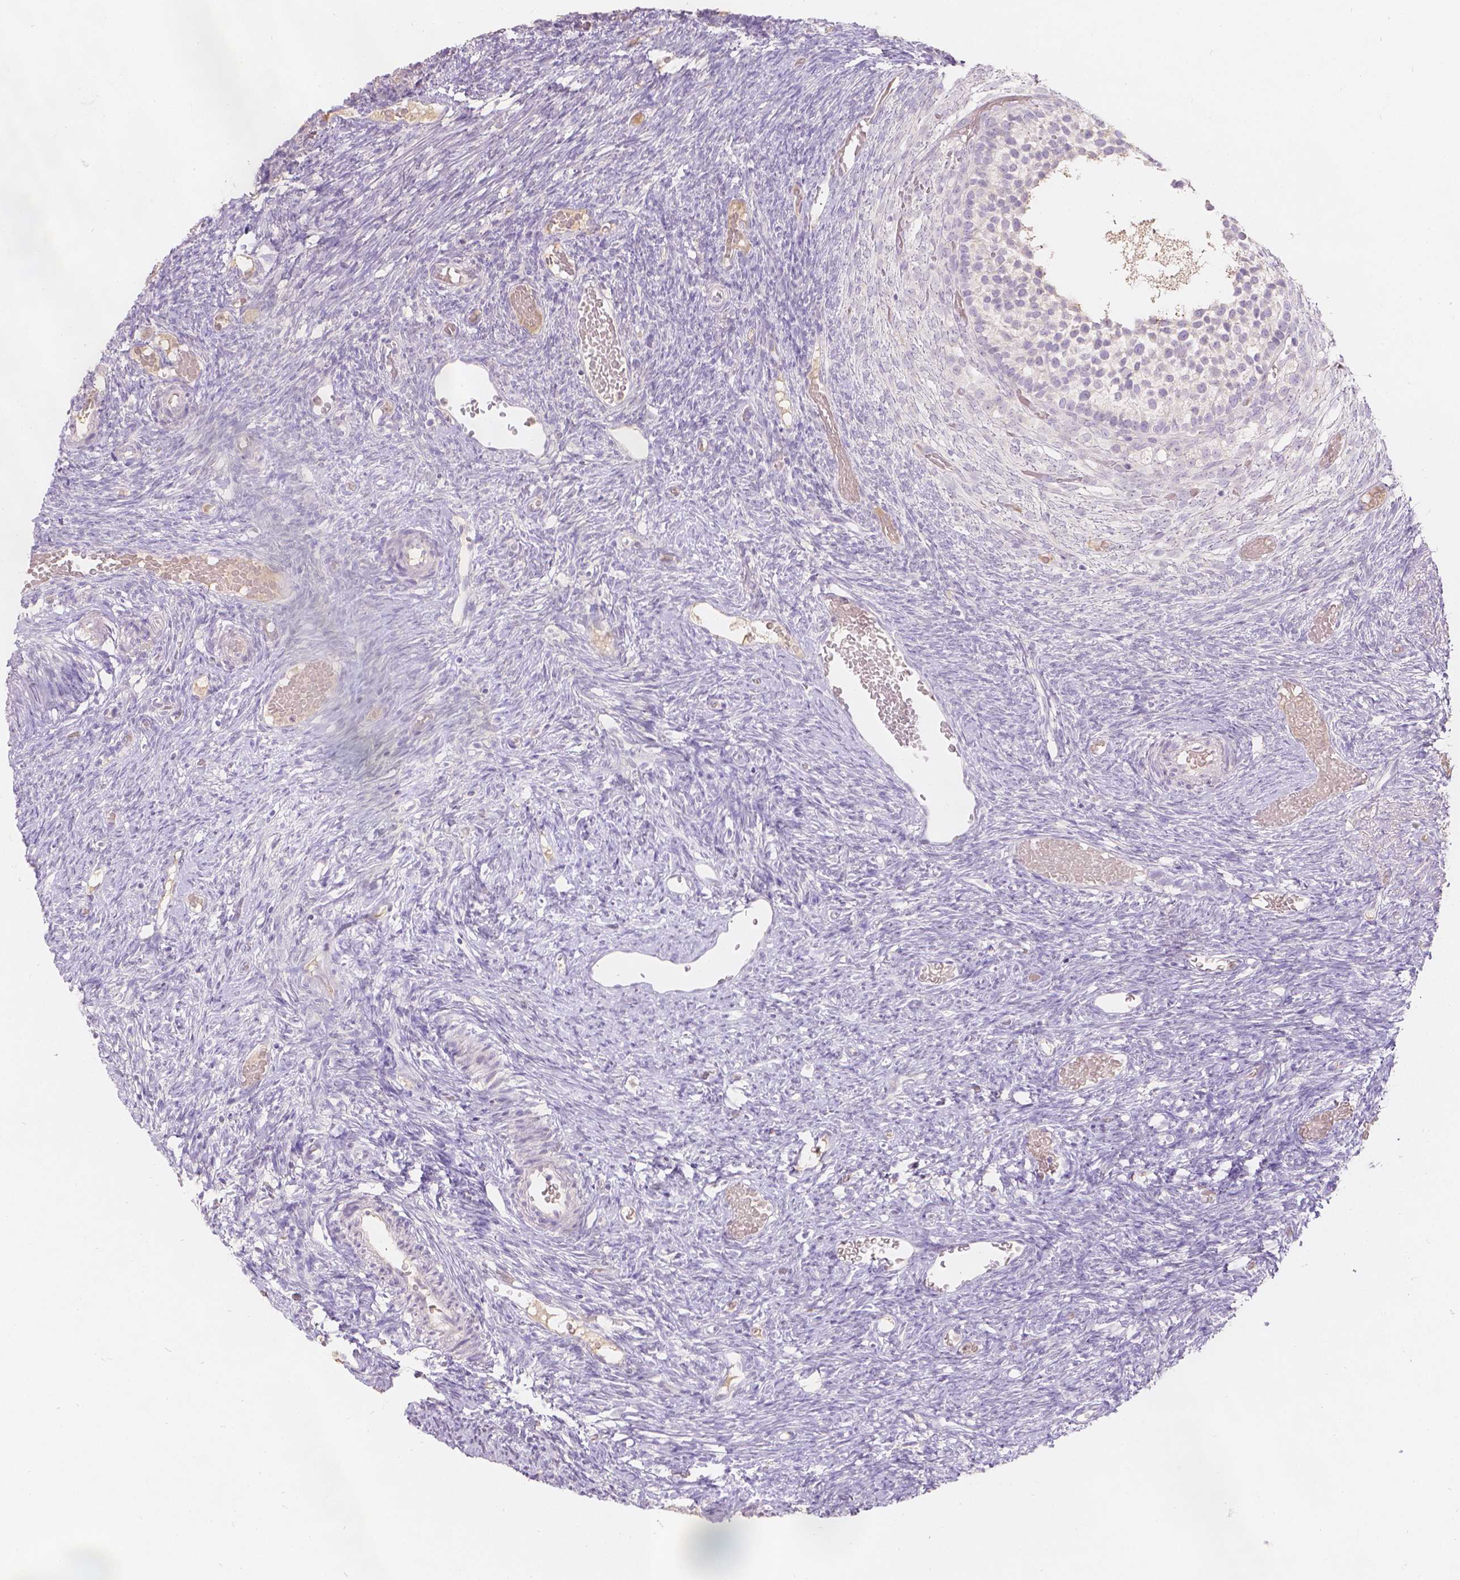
{"staining": {"intensity": "weak", "quantity": ">75%", "location": "cytoplasmic/membranous"}, "tissue": "ovary", "cell_type": "Follicle cells", "image_type": "normal", "snomed": [{"axis": "morphology", "description": "Normal tissue, NOS"}, {"axis": "topography", "description": "Ovary"}], "caption": "Weak cytoplasmic/membranous protein positivity is identified in approximately >75% of follicle cells in ovary.", "gene": "DCAF4L1", "patient": {"sex": "female", "age": 39}}